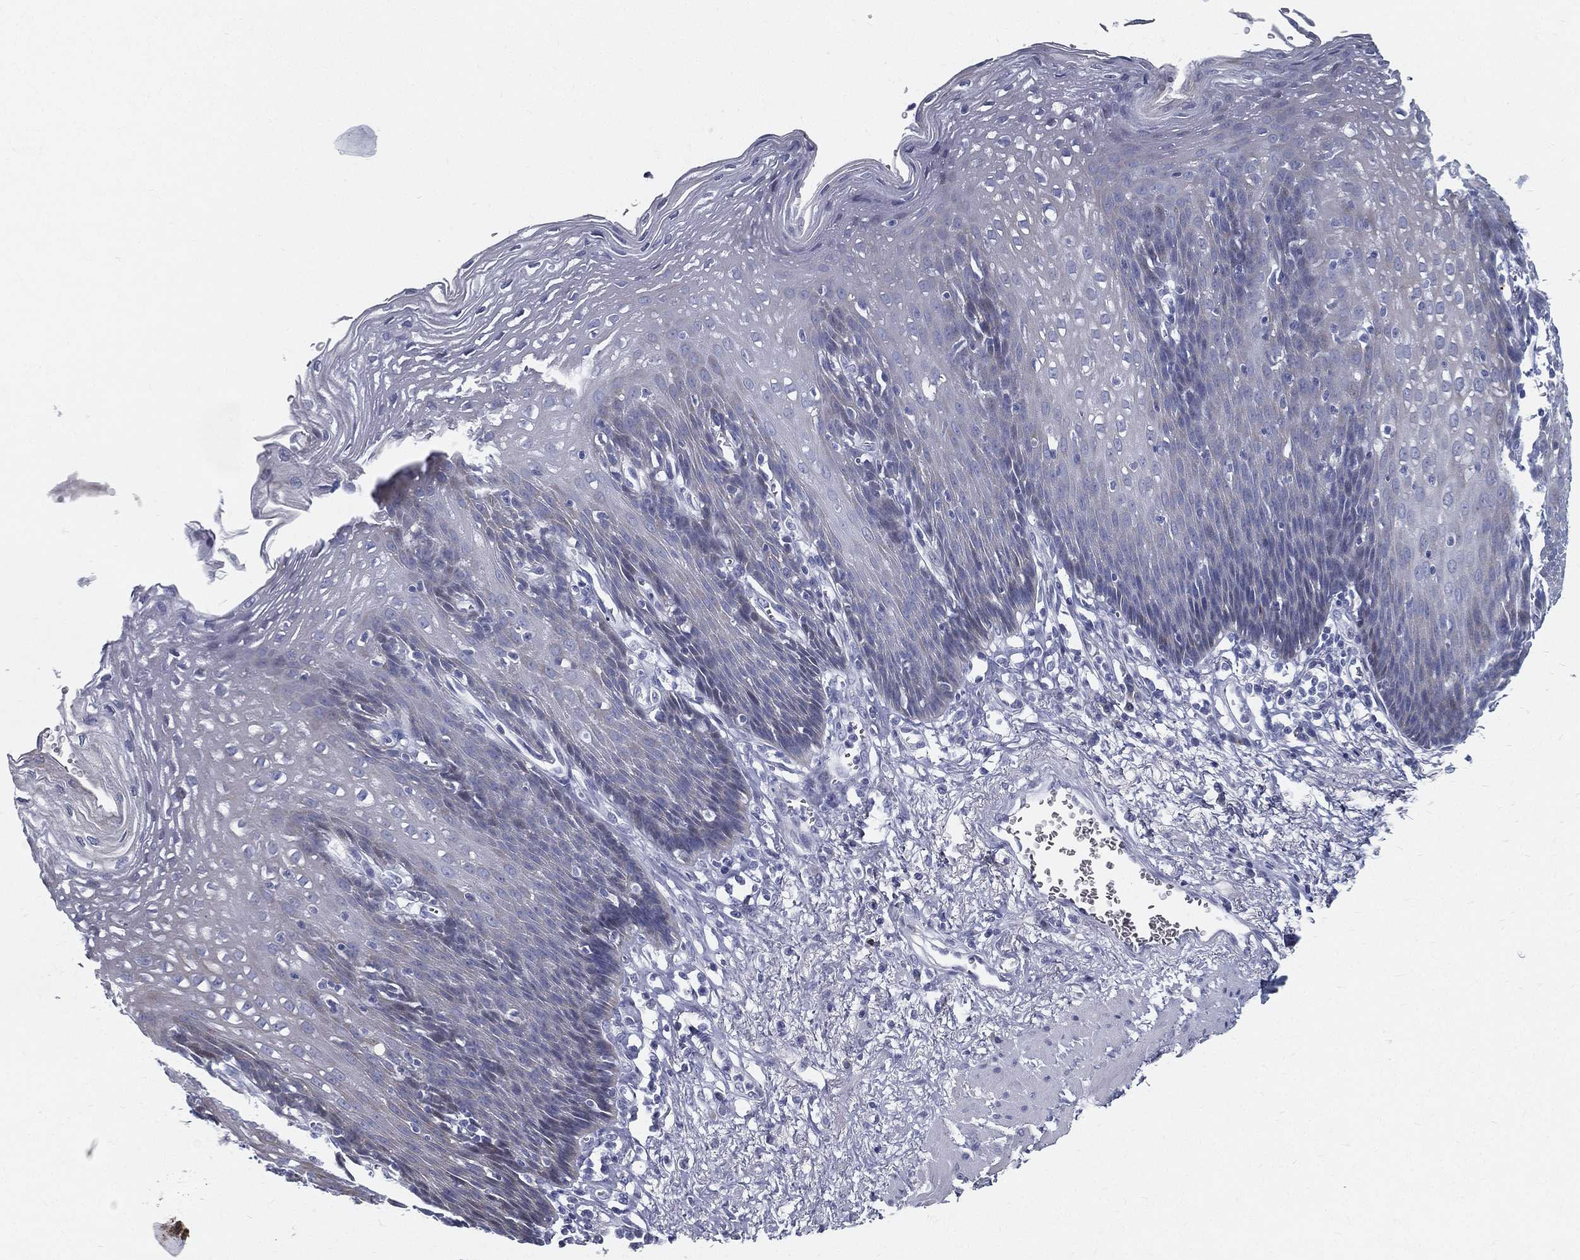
{"staining": {"intensity": "negative", "quantity": "none", "location": "none"}, "tissue": "esophagus", "cell_type": "Squamous epithelial cells", "image_type": "normal", "snomed": [{"axis": "morphology", "description": "Normal tissue, NOS"}, {"axis": "topography", "description": "Esophagus"}], "caption": "Immunohistochemistry (IHC) histopathology image of normal esophagus stained for a protein (brown), which exhibits no expression in squamous epithelial cells.", "gene": "SPPL2C", "patient": {"sex": "male", "age": 57}}